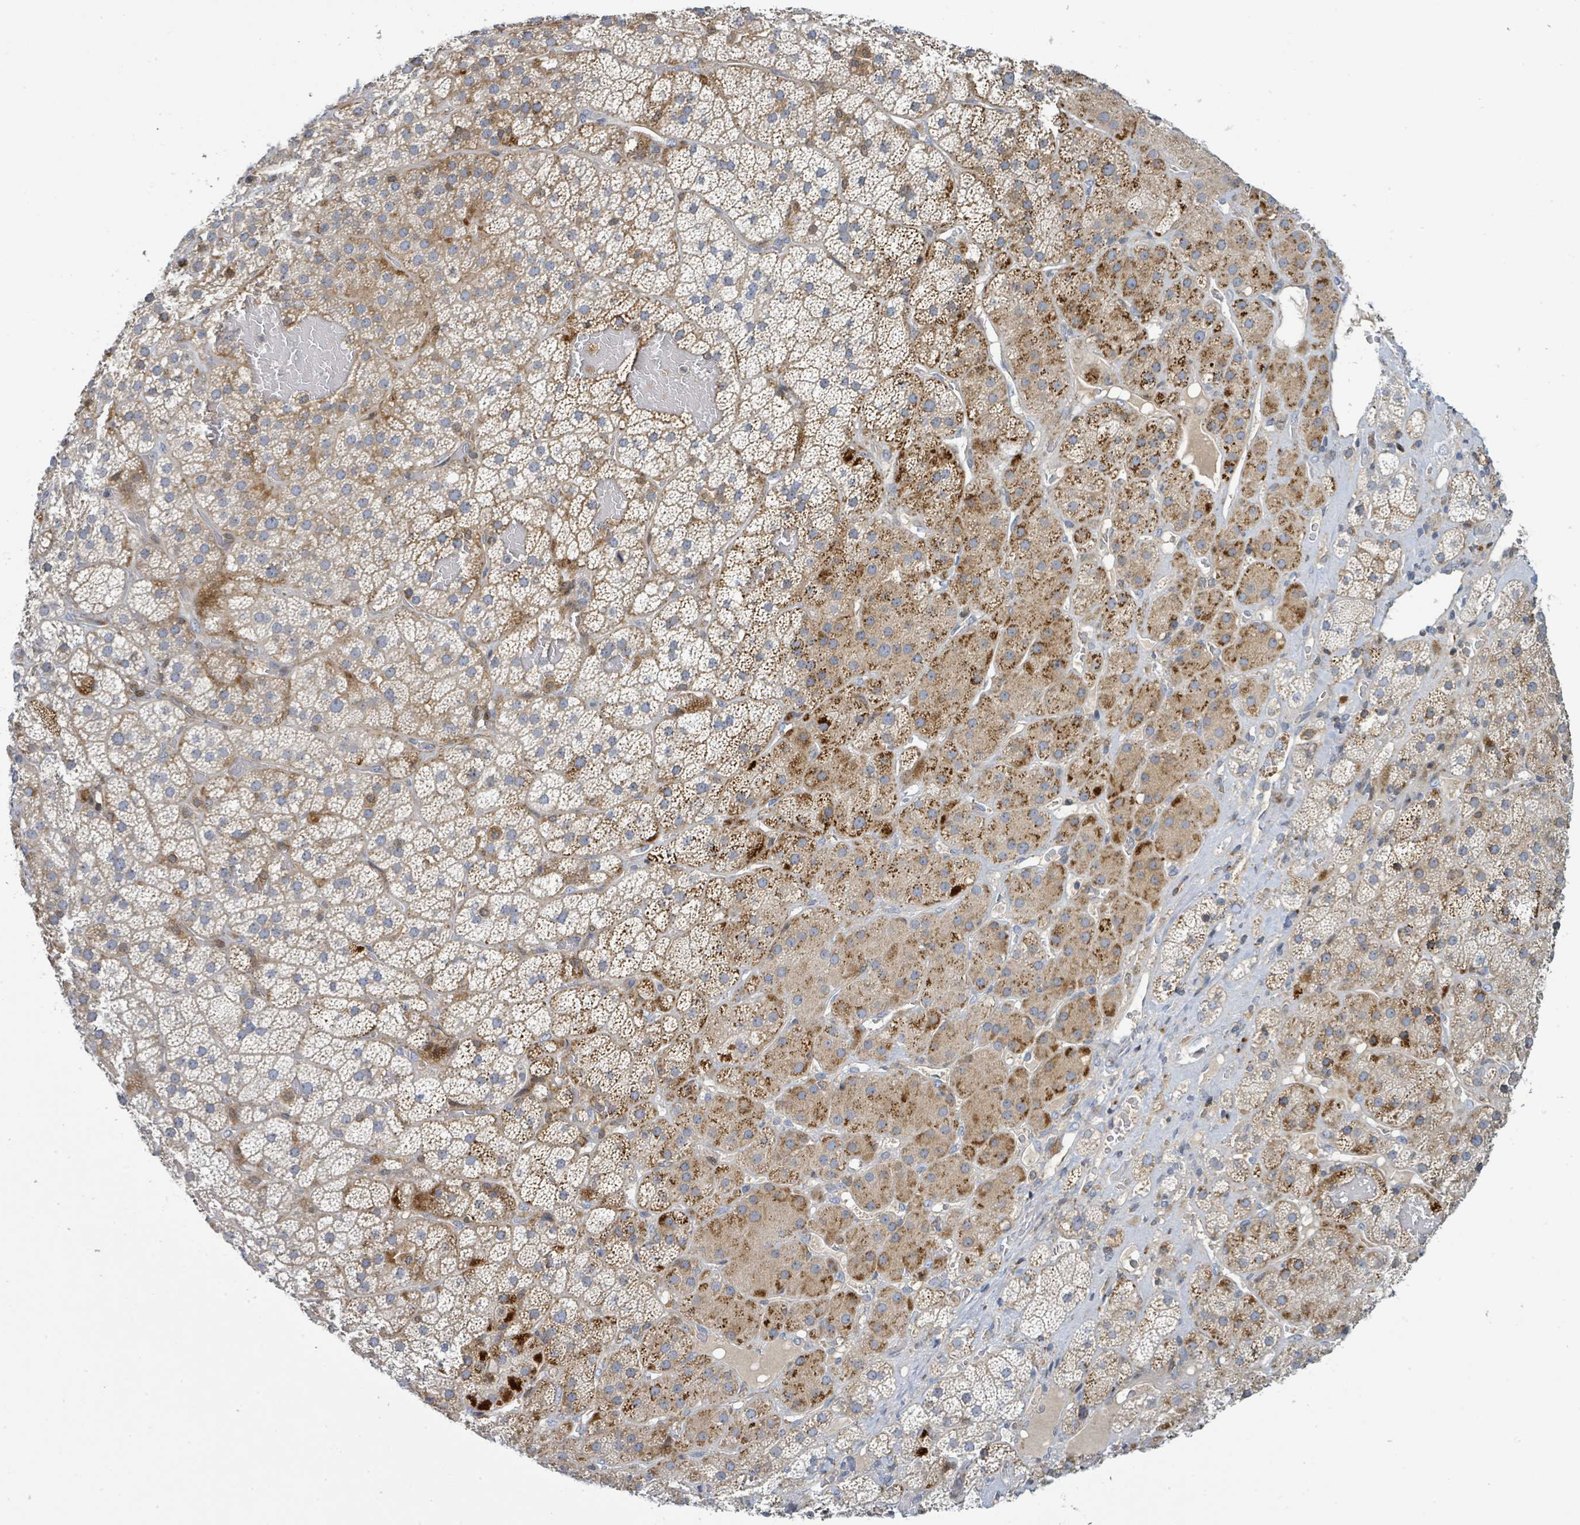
{"staining": {"intensity": "strong", "quantity": "25%-75%", "location": "cytoplasmic/membranous"}, "tissue": "adrenal gland", "cell_type": "Glandular cells", "image_type": "normal", "snomed": [{"axis": "morphology", "description": "Normal tissue, NOS"}, {"axis": "topography", "description": "Adrenal gland"}], "caption": "Immunohistochemistry (IHC) micrograph of benign adrenal gland: human adrenal gland stained using IHC reveals high levels of strong protein expression localized specifically in the cytoplasmic/membranous of glandular cells, appearing as a cytoplasmic/membranous brown color.", "gene": "CFAP210", "patient": {"sex": "male", "age": 57}}